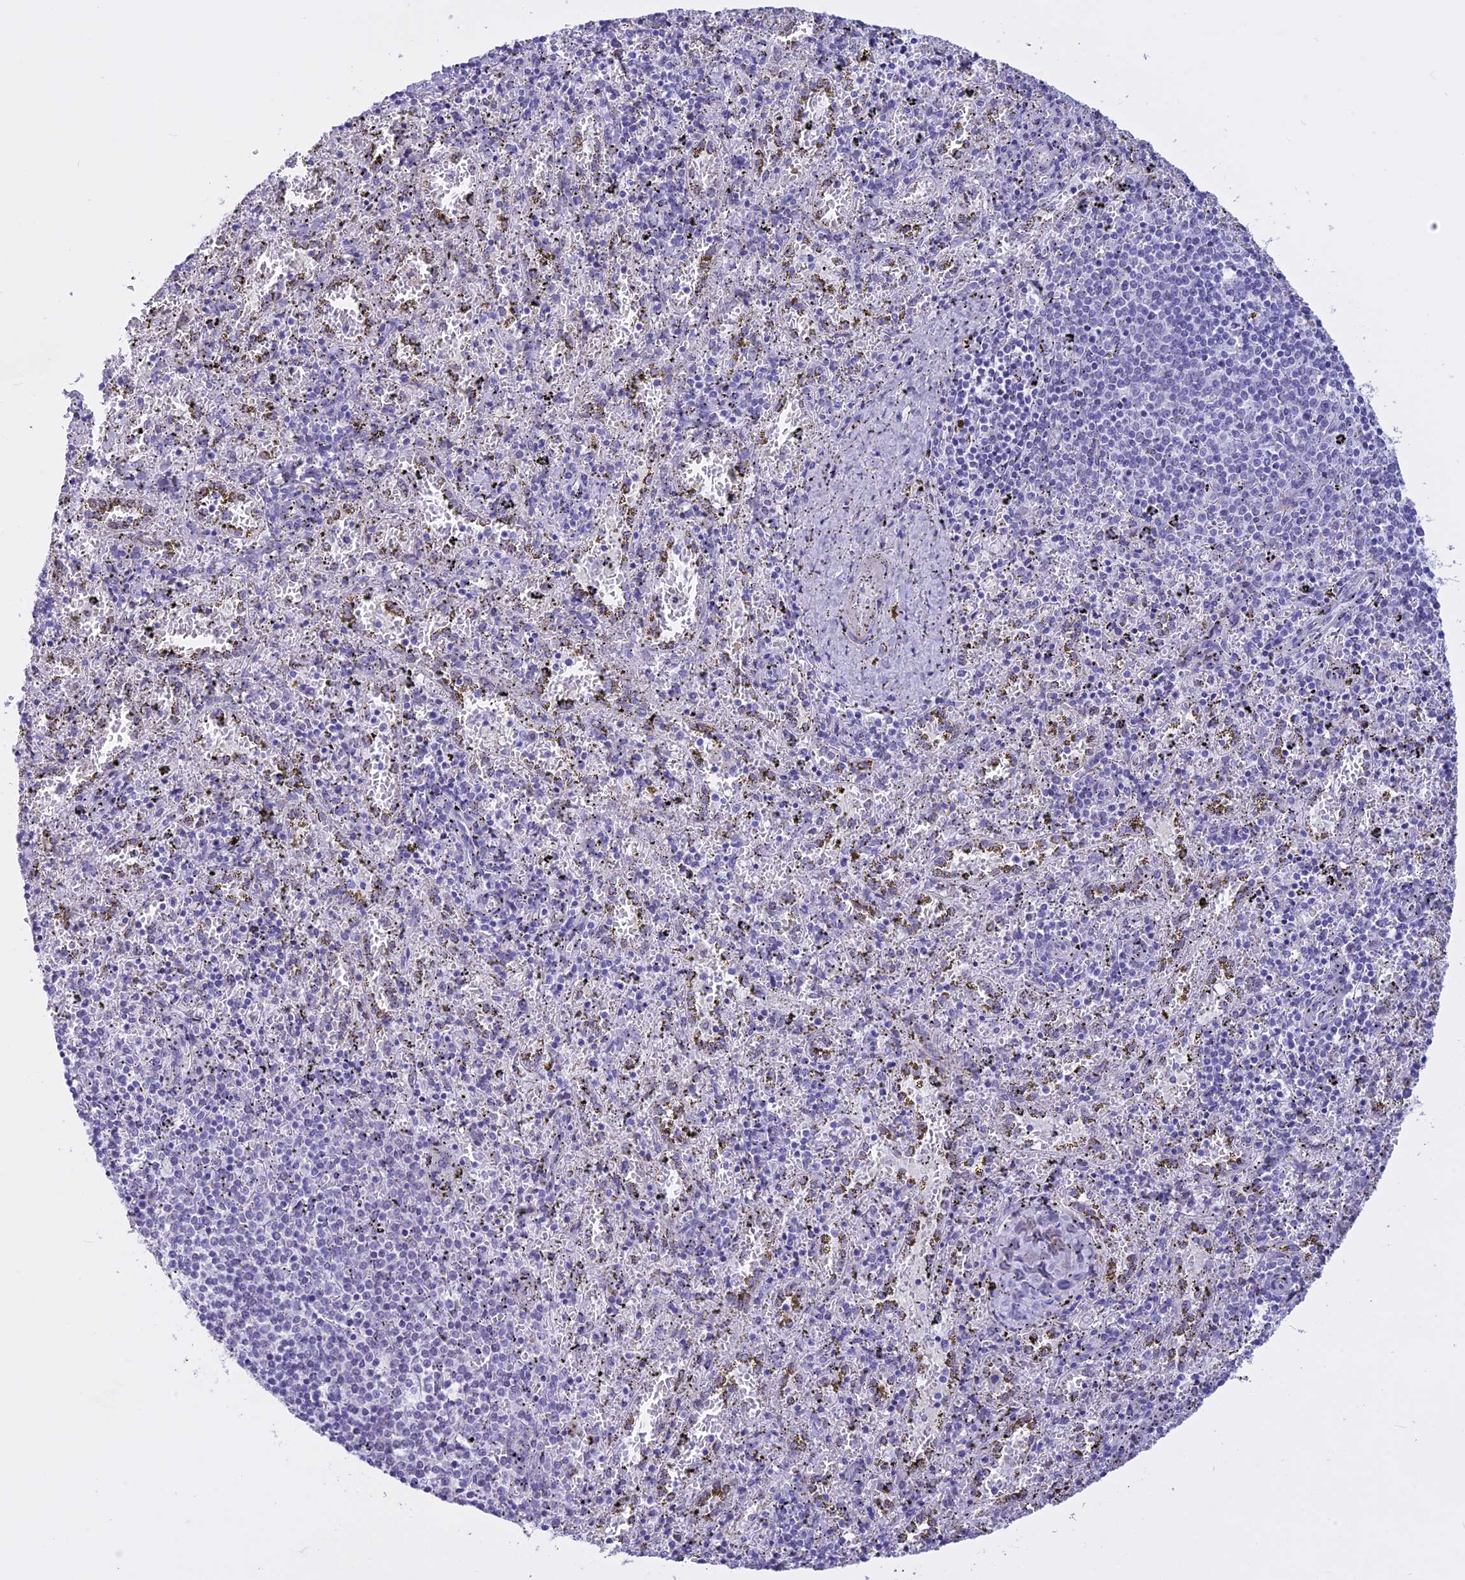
{"staining": {"intensity": "negative", "quantity": "none", "location": "none"}, "tissue": "spleen", "cell_type": "Cells in red pulp", "image_type": "normal", "snomed": [{"axis": "morphology", "description": "Normal tissue, NOS"}, {"axis": "topography", "description": "Spleen"}], "caption": "Protein analysis of unremarkable spleen demonstrates no significant expression in cells in red pulp.", "gene": "LHFPL2", "patient": {"sex": "male", "age": 11}}